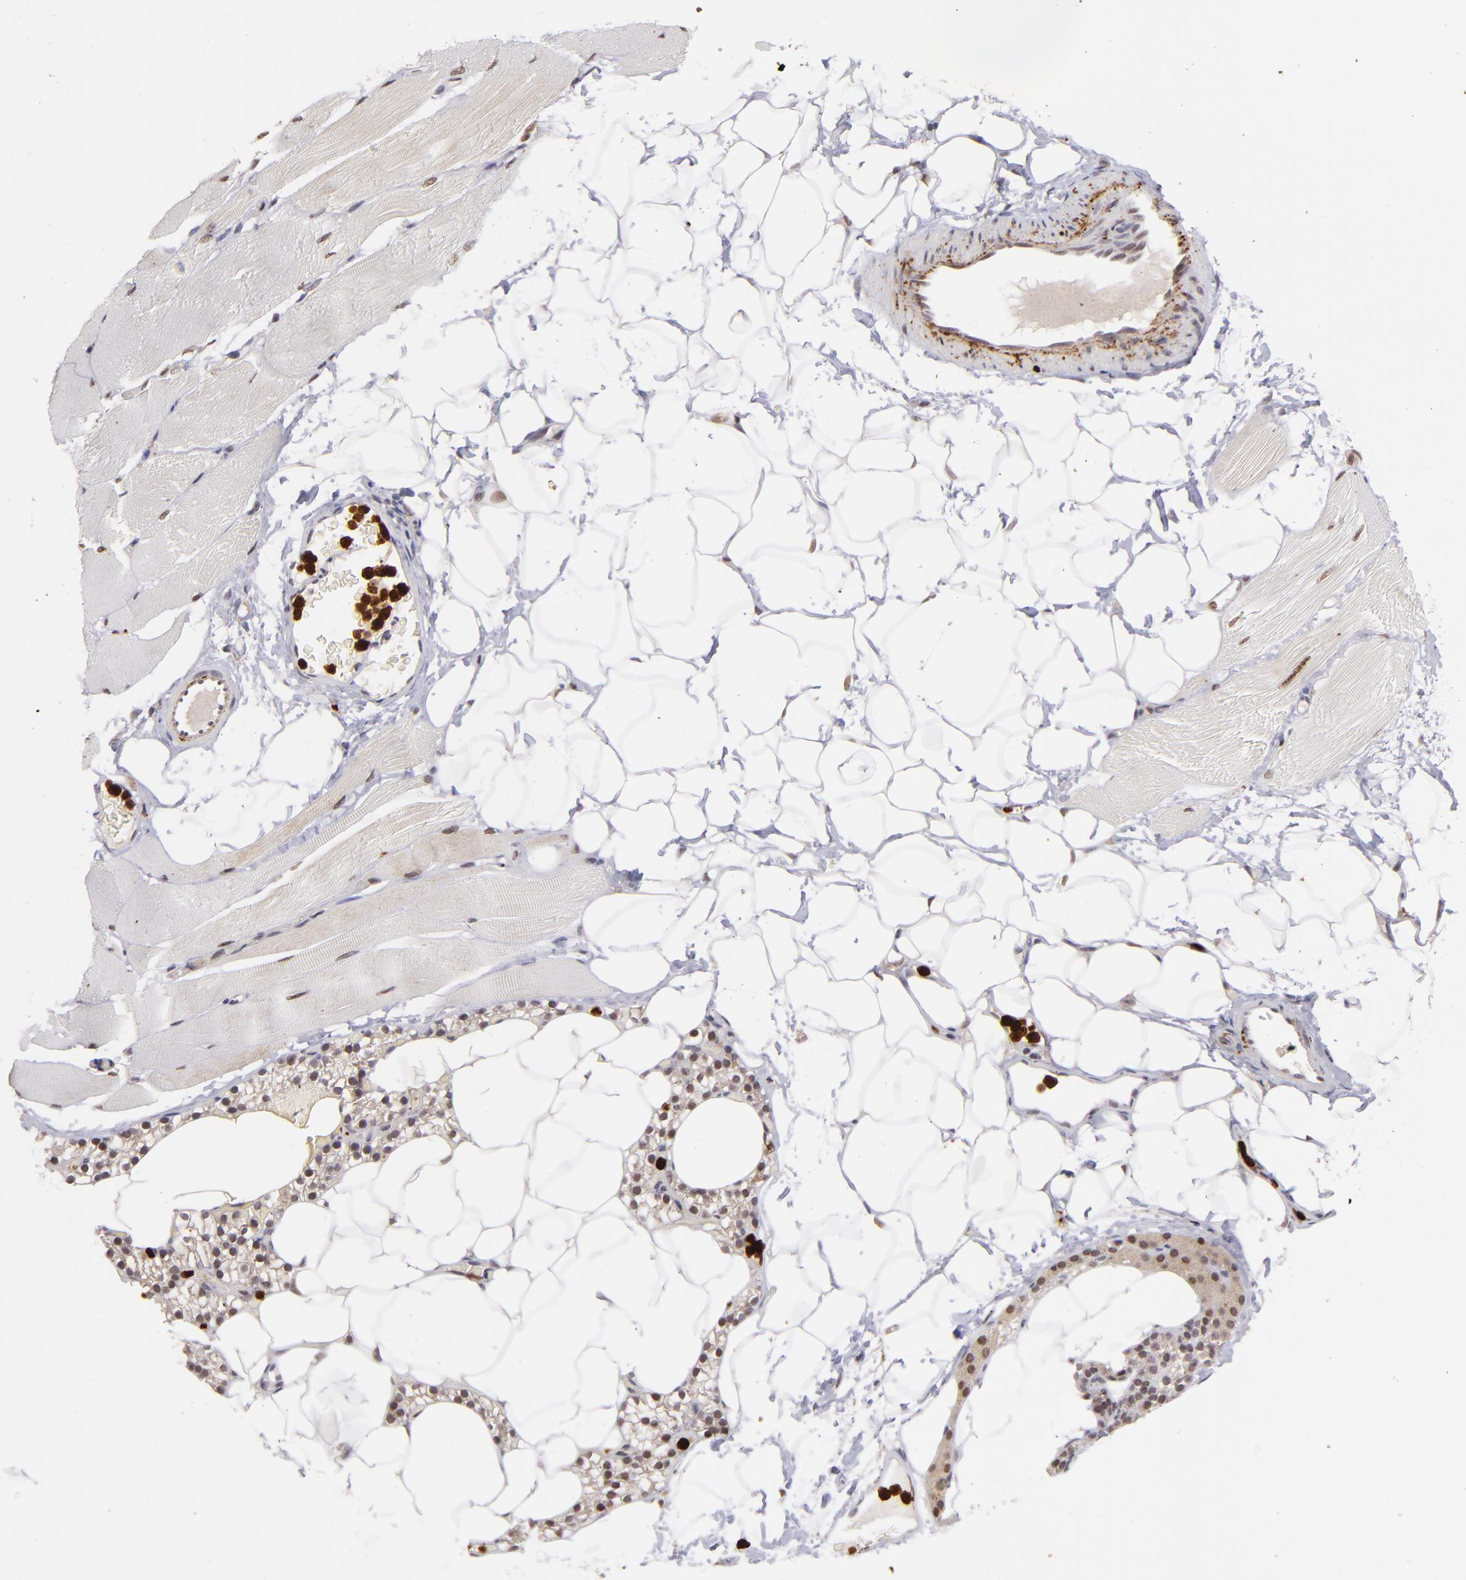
{"staining": {"intensity": "moderate", "quantity": "25%-75%", "location": "nuclear"}, "tissue": "skeletal muscle", "cell_type": "Myocytes", "image_type": "normal", "snomed": [{"axis": "morphology", "description": "Normal tissue, NOS"}, {"axis": "topography", "description": "Skeletal muscle"}, {"axis": "topography", "description": "Parathyroid gland"}], "caption": "Protein expression by immunohistochemistry displays moderate nuclear staining in approximately 25%-75% of myocytes in unremarkable skeletal muscle. The protein of interest is stained brown, and the nuclei are stained in blue (DAB IHC with brightfield microscopy, high magnification).", "gene": "RXRG", "patient": {"sex": "female", "age": 37}}